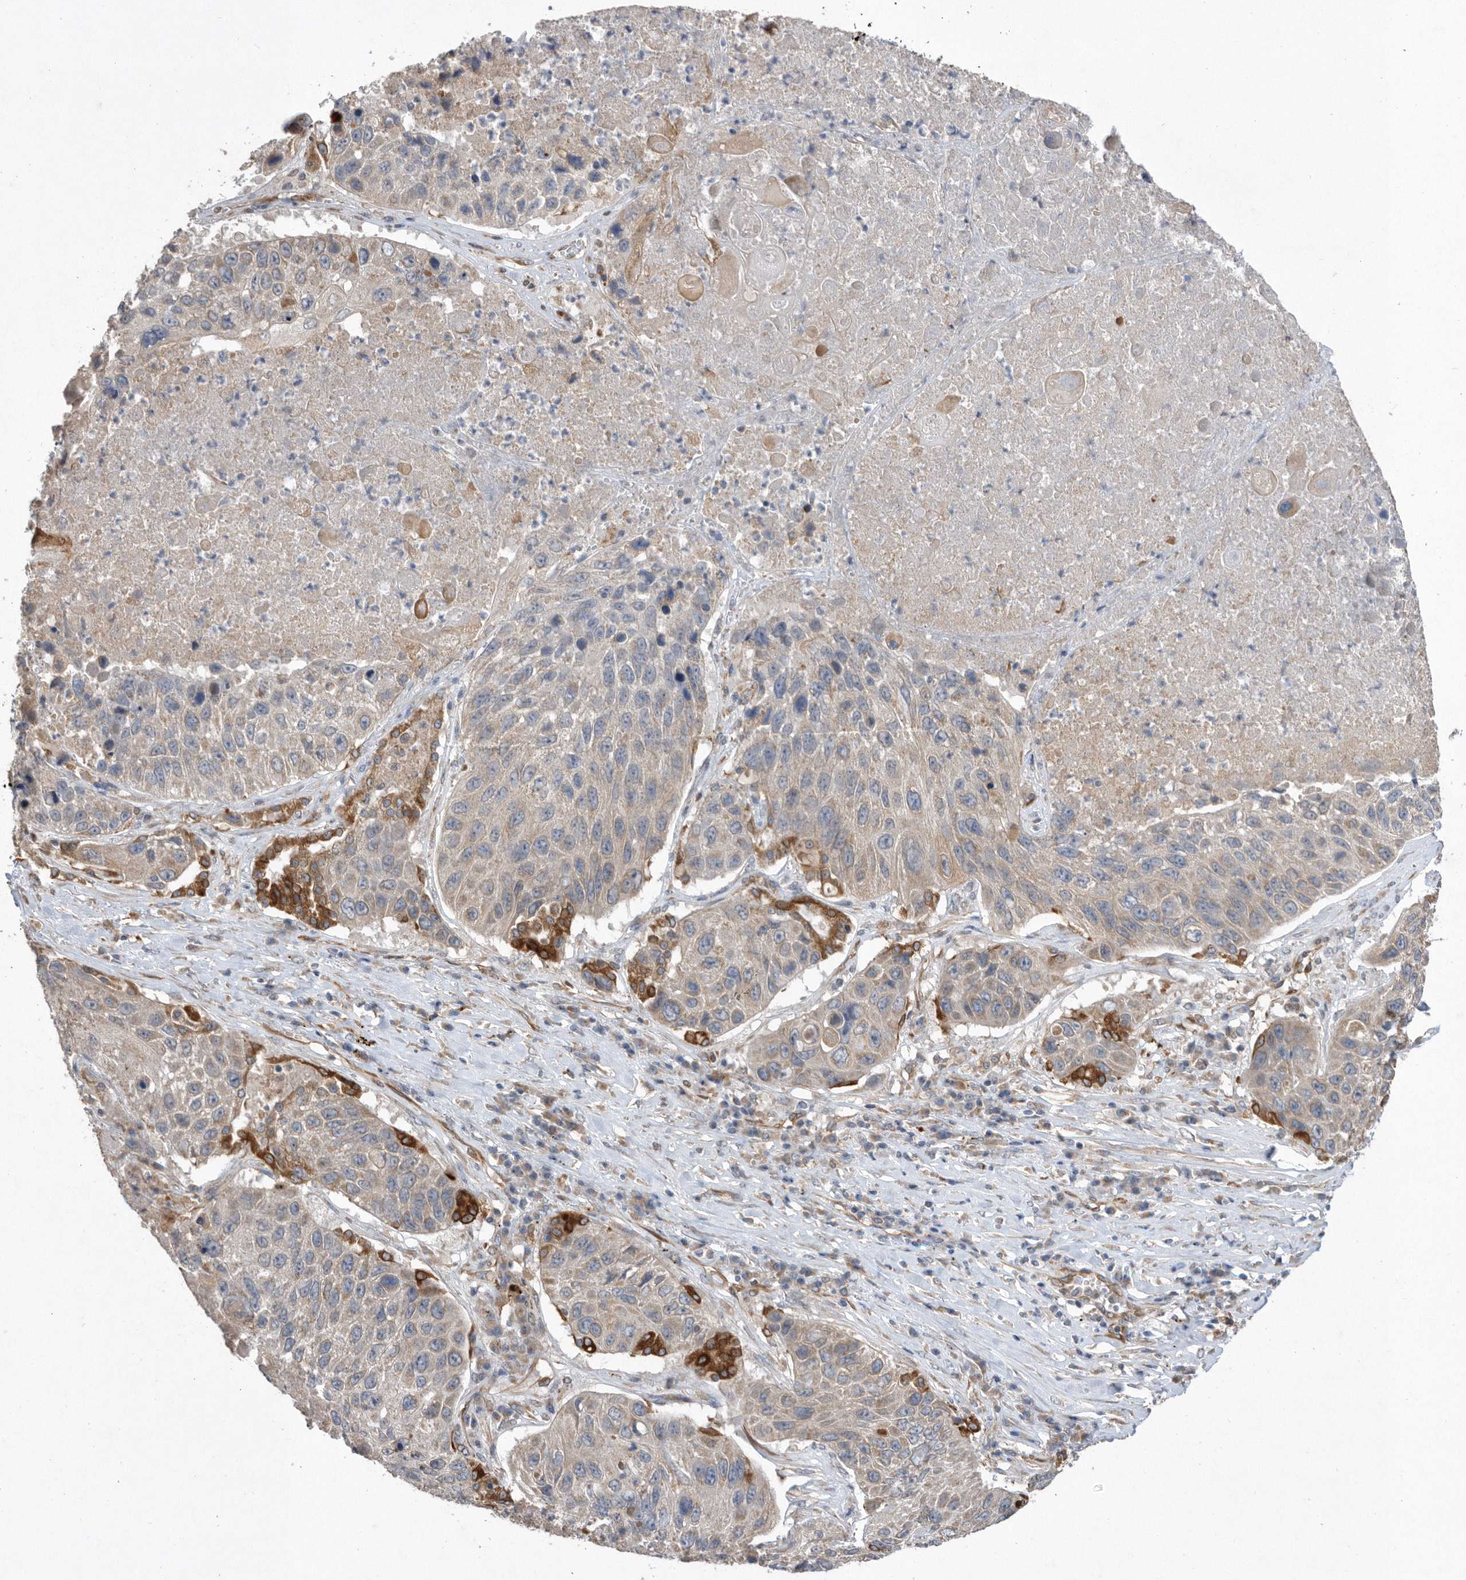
{"staining": {"intensity": "strong", "quantity": "<25%", "location": "cytoplasmic/membranous"}, "tissue": "lung cancer", "cell_type": "Tumor cells", "image_type": "cancer", "snomed": [{"axis": "morphology", "description": "Squamous cell carcinoma, NOS"}, {"axis": "topography", "description": "Lung"}], "caption": "Lung cancer (squamous cell carcinoma) stained for a protein (brown) reveals strong cytoplasmic/membranous positive positivity in about <25% of tumor cells.", "gene": "PON2", "patient": {"sex": "male", "age": 61}}